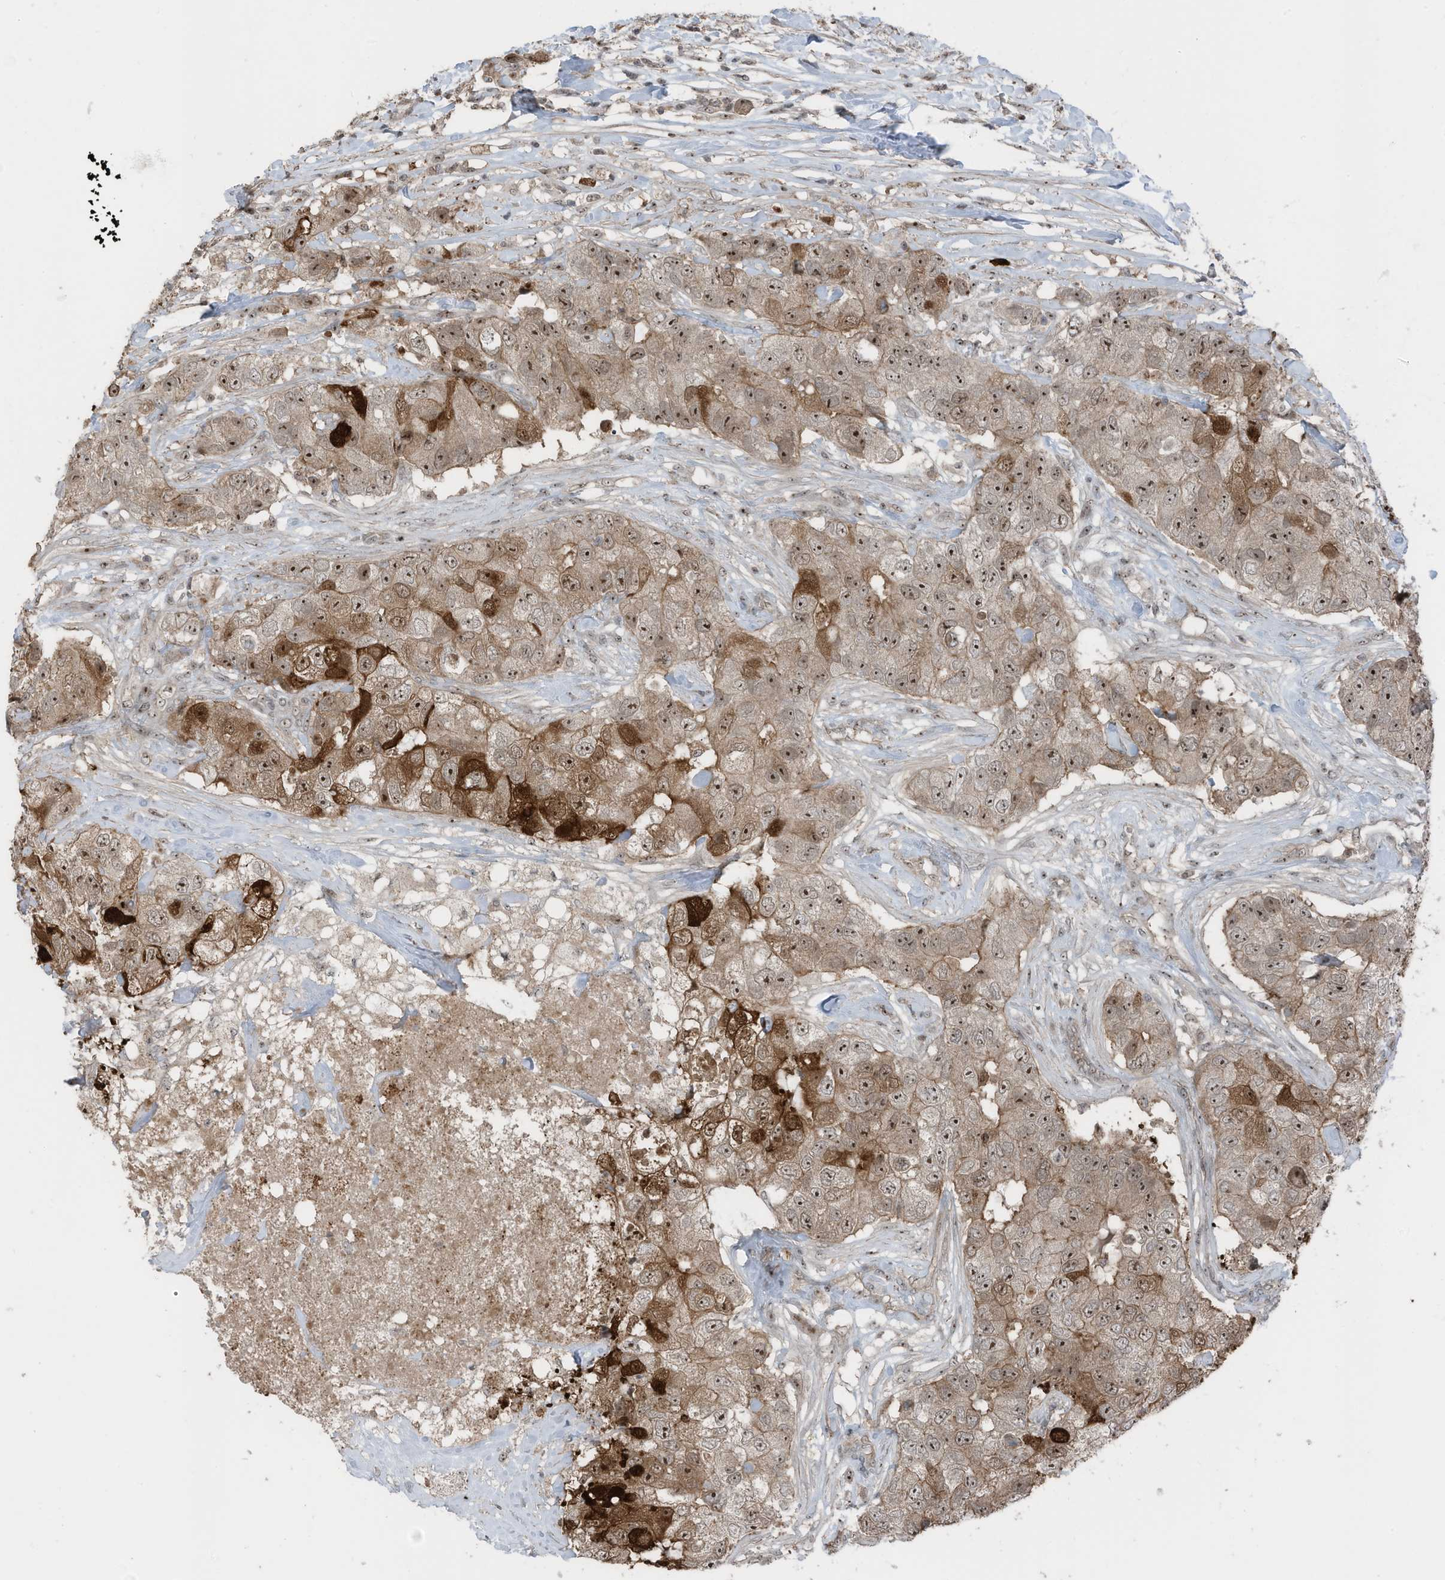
{"staining": {"intensity": "moderate", "quantity": ">75%", "location": "cytoplasmic/membranous,nuclear"}, "tissue": "breast cancer", "cell_type": "Tumor cells", "image_type": "cancer", "snomed": [{"axis": "morphology", "description": "Duct carcinoma"}, {"axis": "topography", "description": "Breast"}], "caption": "A photomicrograph of breast intraductal carcinoma stained for a protein exhibits moderate cytoplasmic/membranous and nuclear brown staining in tumor cells.", "gene": "UTP3", "patient": {"sex": "female", "age": 62}}